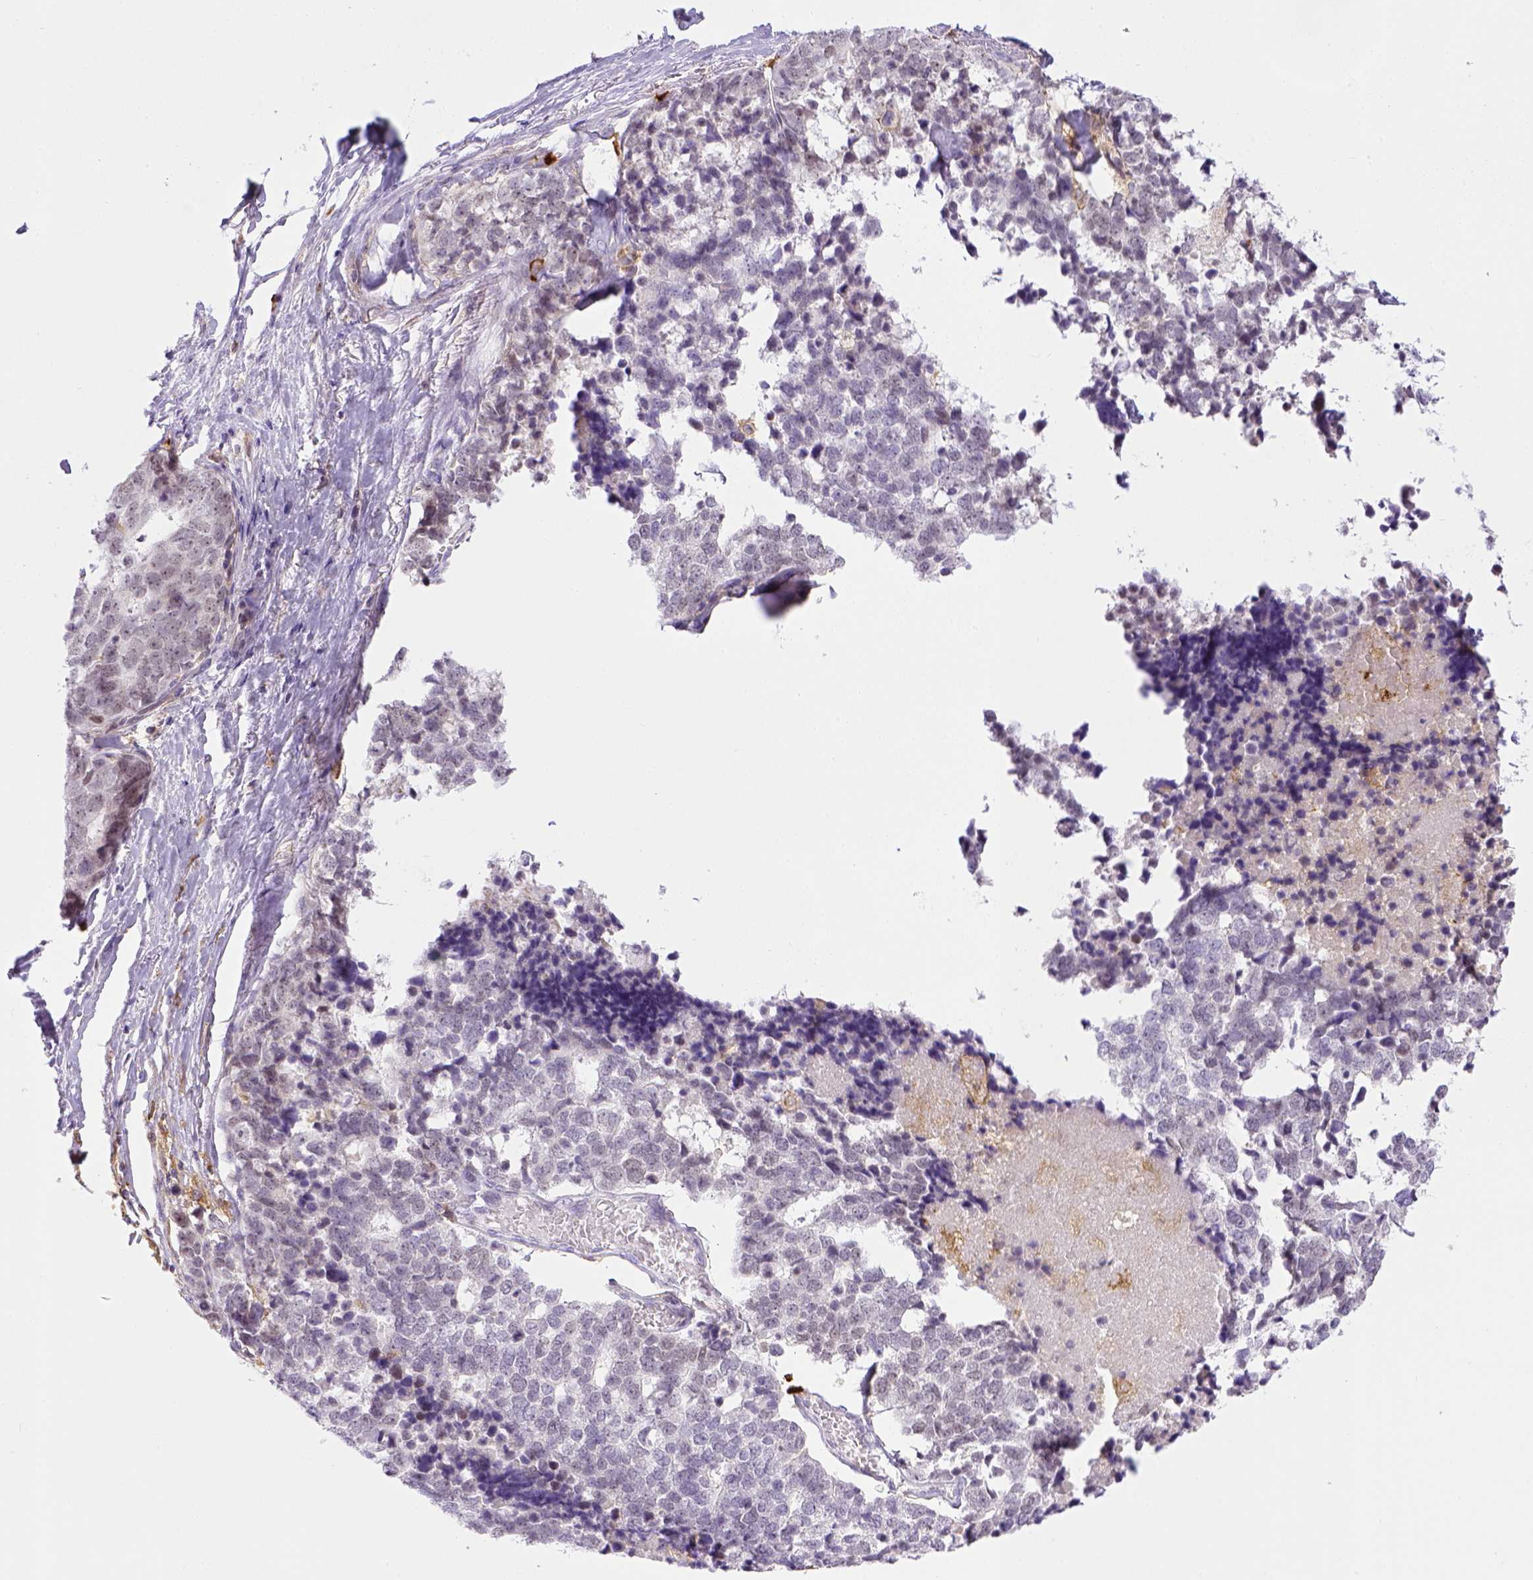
{"staining": {"intensity": "negative", "quantity": "none", "location": "none"}, "tissue": "stomach cancer", "cell_type": "Tumor cells", "image_type": "cancer", "snomed": [{"axis": "morphology", "description": "Adenocarcinoma, NOS"}, {"axis": "topography", "description": "Stomach"}], "caption": "Immunohistochemistry micrograph of human stomach cancer (adenocarcinoma) stained for a protein (brown), which exhibits no expression in tumor cells.", "gene": "ITGAM", "patient": {"sex": "male", "age": 69}}